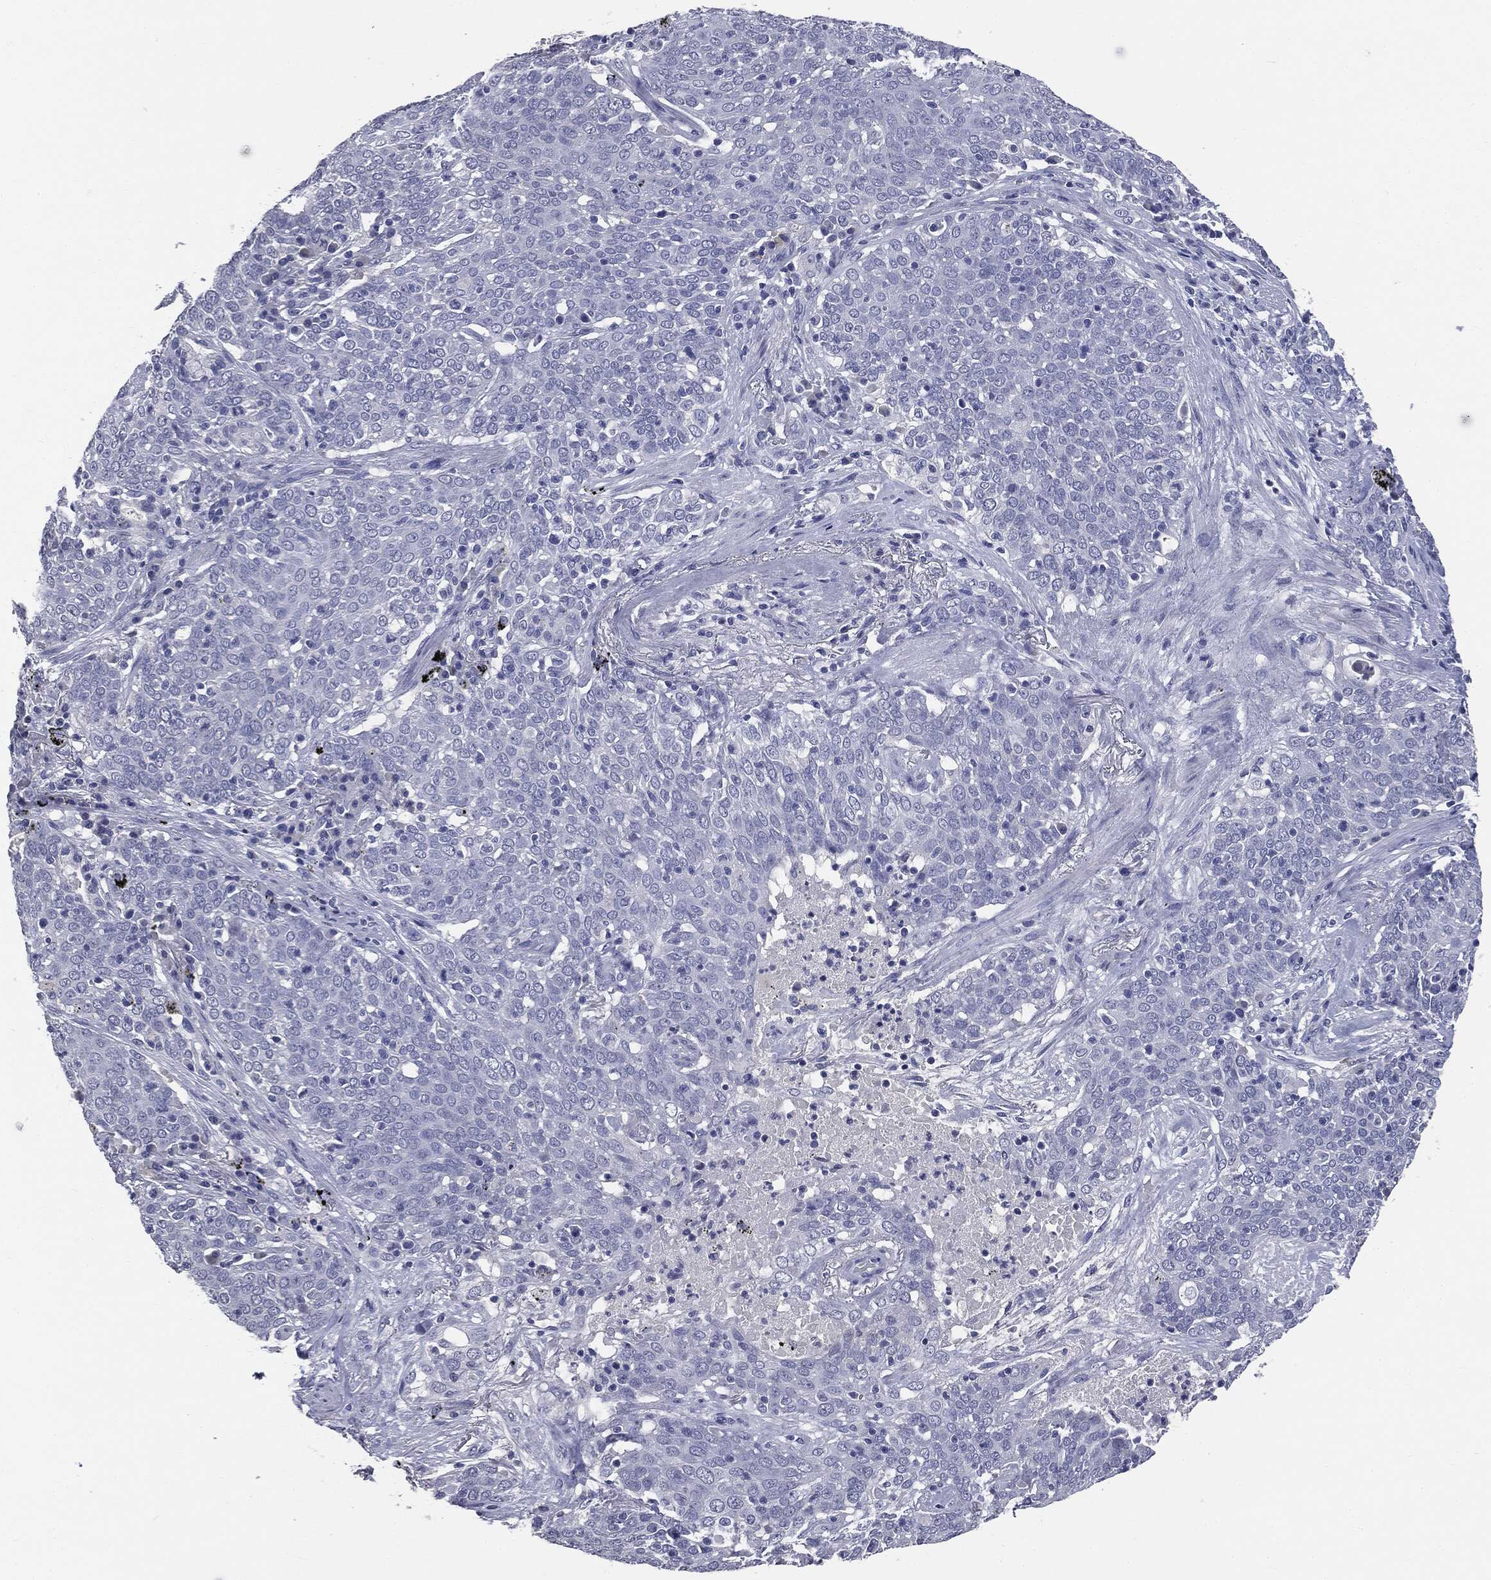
{"staining": {"intensity": "negative", "quantity": "none", "location": "none"}, "tissue": "lung cancer", "cell_type": "Tumor cells", "image_type": "cancer", "snomed": [{"axis": "morphology", "description": "Squamous cell carcinoma, NOS"}, {"axis": "topography", "description": "Lung"}], "caption": "Tumor cells show no significant protein expression in squamous cell carcinoma (lung).", "gene": "AFP", "patient": {"sex": "male", "age": 82}}